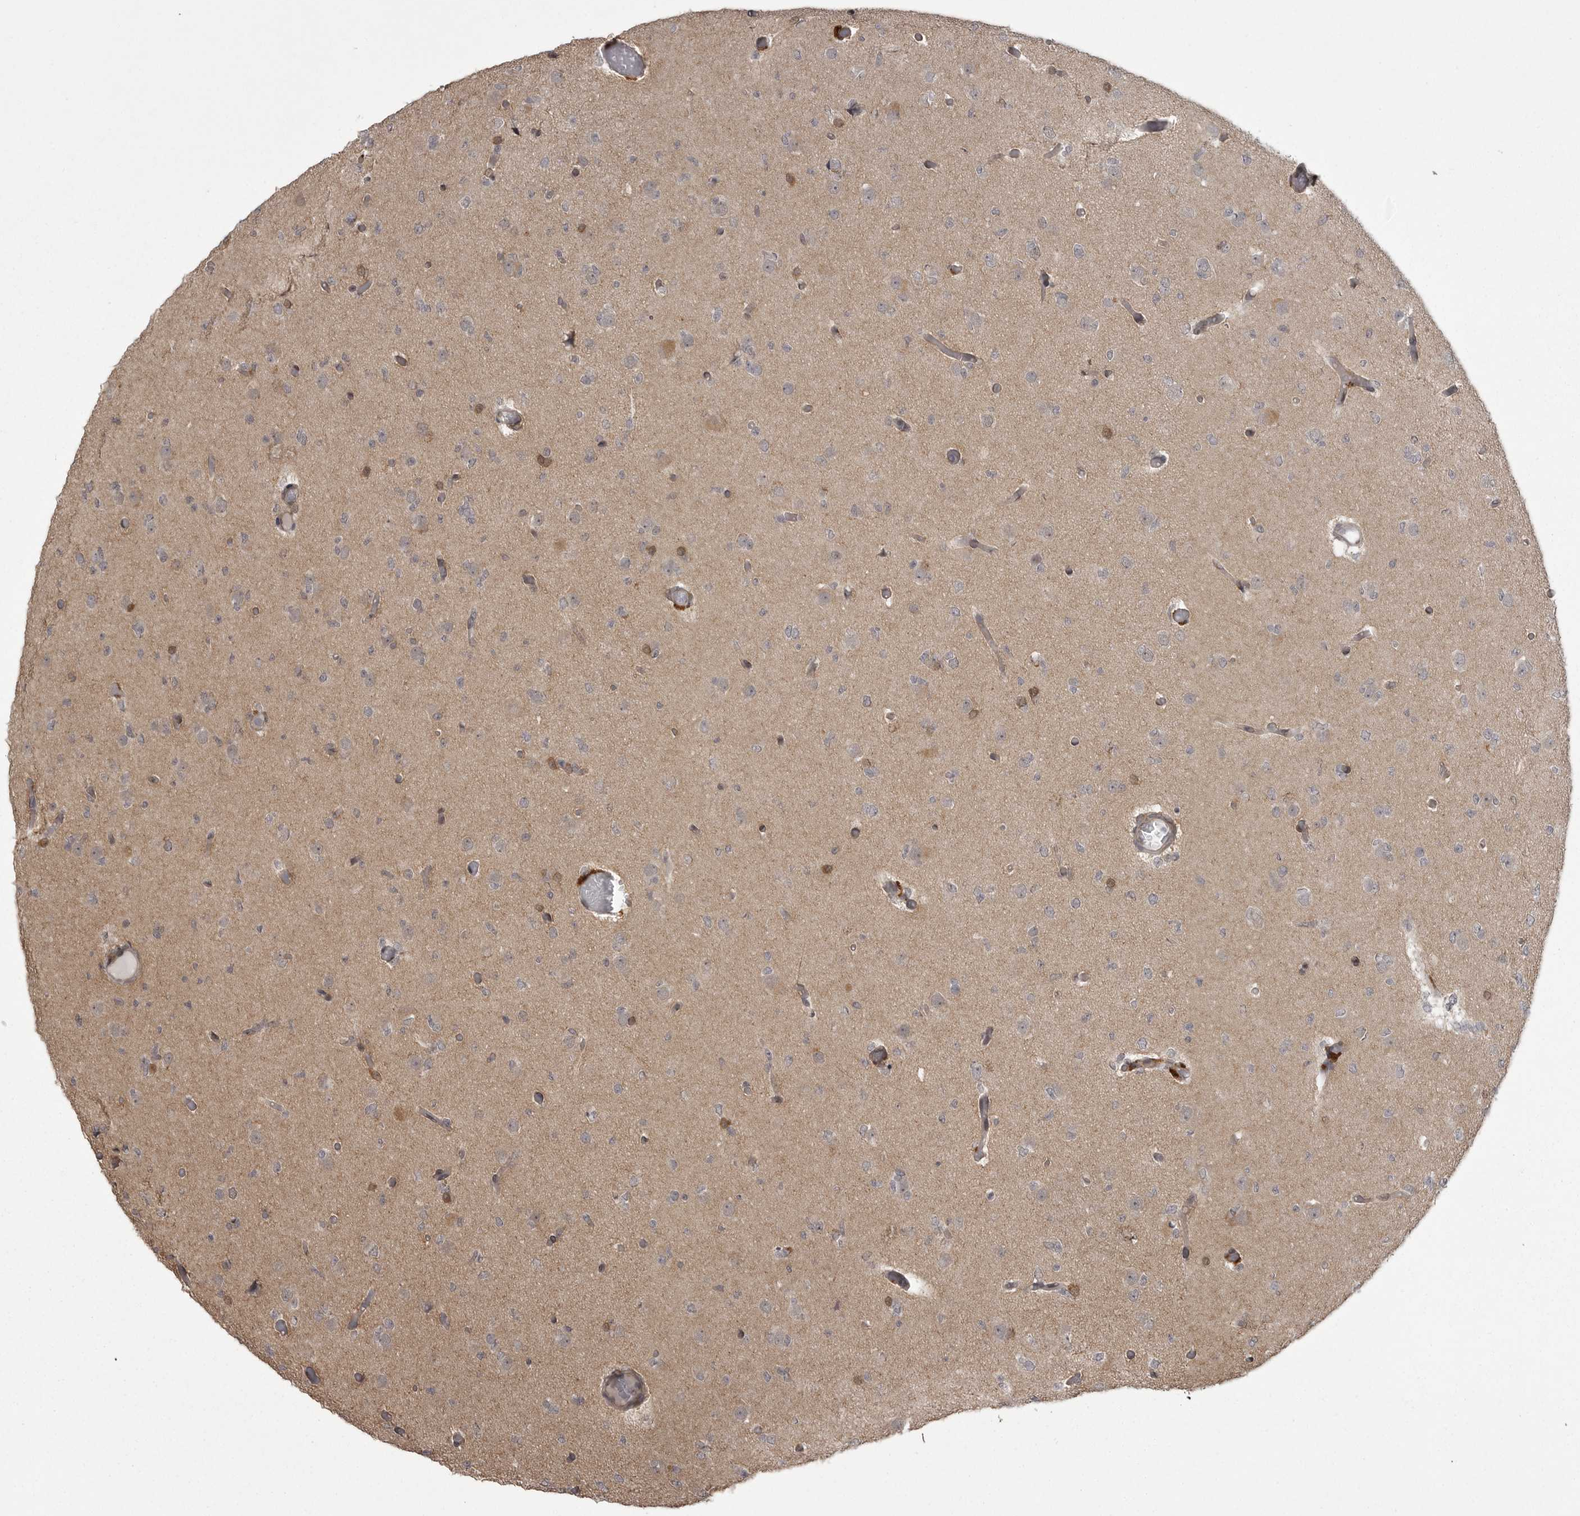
{"staining": {"intensity": "negative", "quantity": "none", "location": "none"}, "tissue": "glioma", "cell_type": "Tumor cells", "image_type": "cancer", "snomed": [{"axis": "morphology", "description": "Glioma, malignant, Low grade"}, {"axis": "topography", "description": "Brain"}], "caption": "Glioma was stained to show a protein in brown. There is no significant expression in tumor cells.", "gene": "SNX16", "patient": {"sex": "female", "age": 22}}